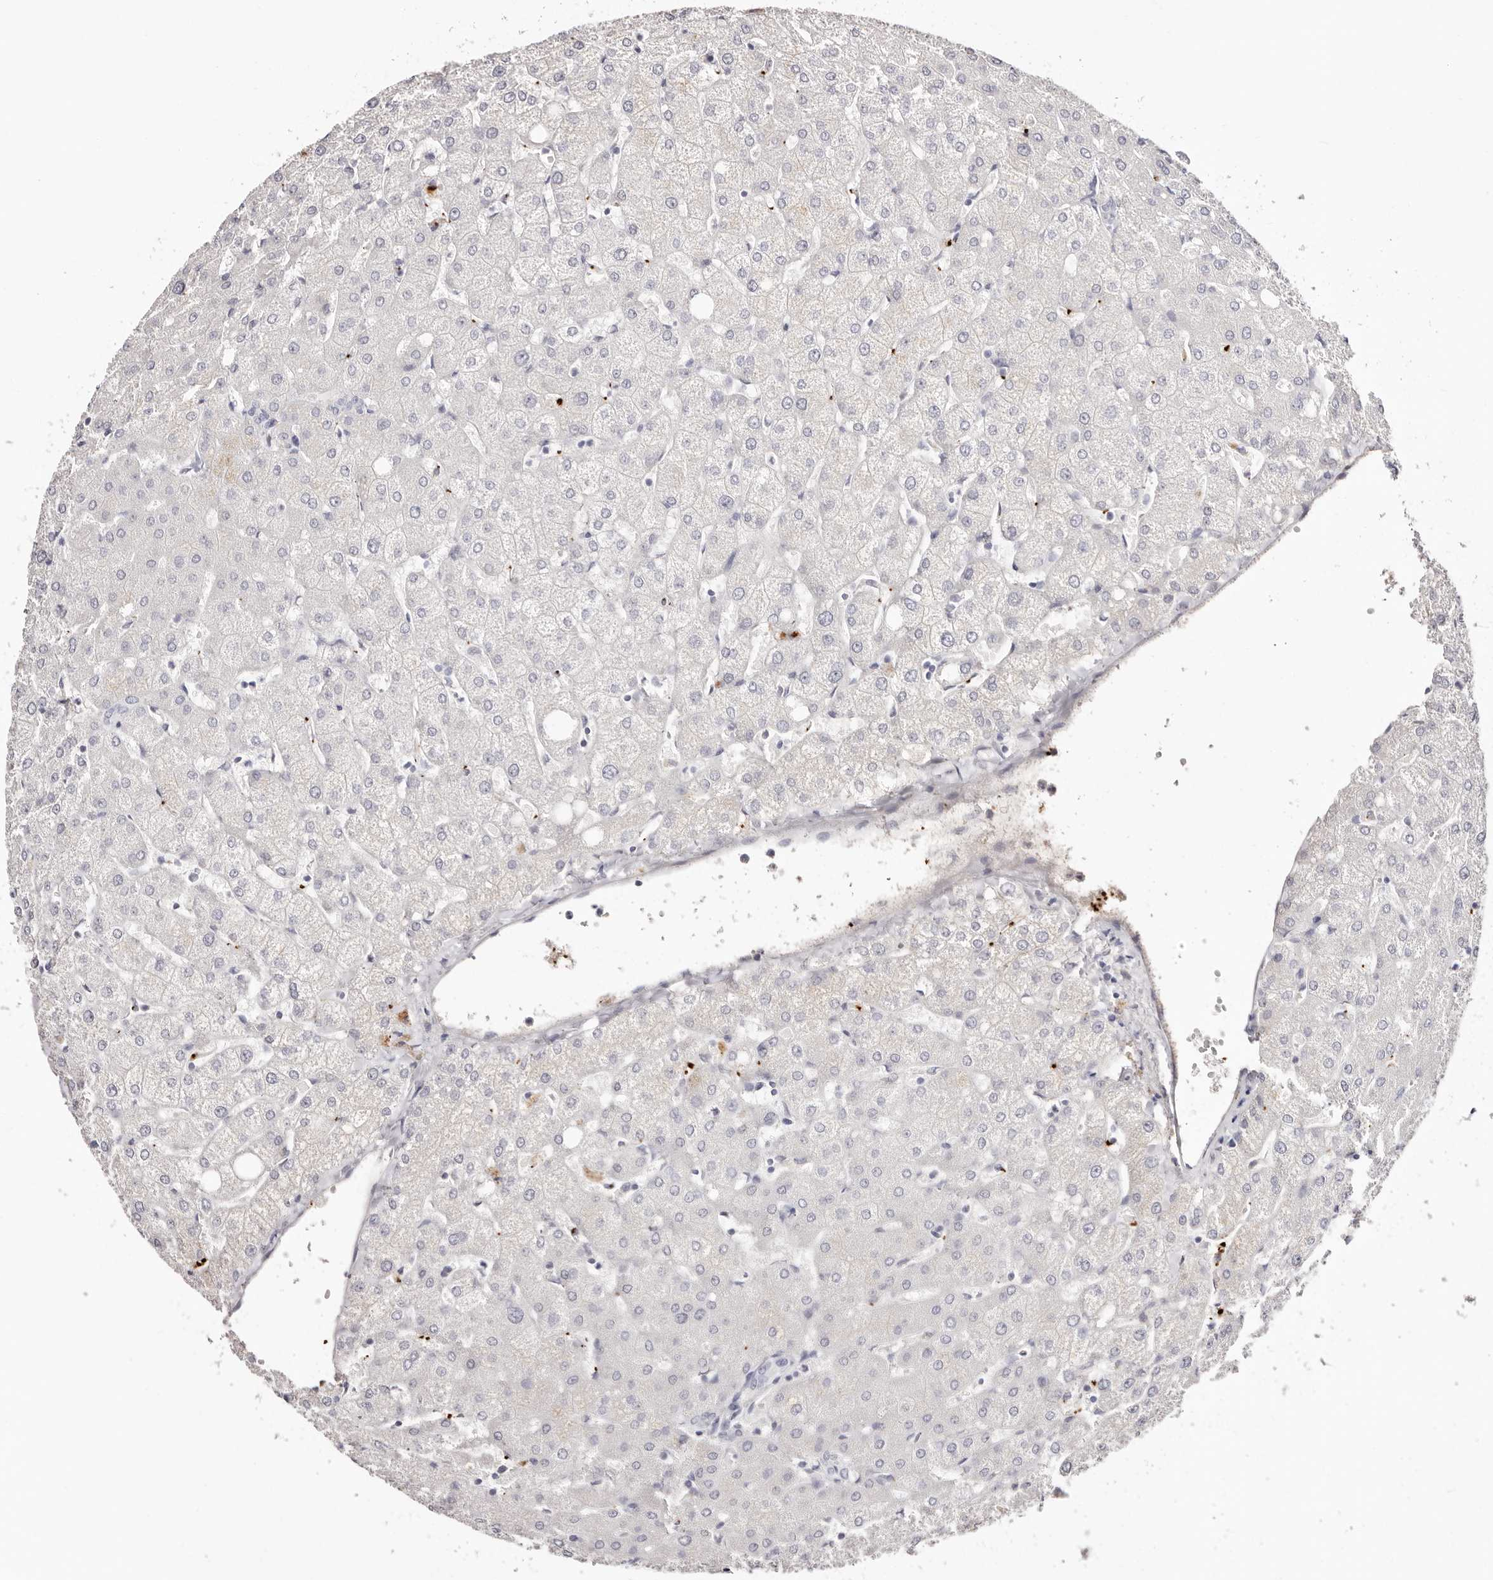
{"staining": {"intensity": "negative", "quantity": "none", "location": "none"}, "tissue": "liver", "cell_type": "Cholangiocytes", "image_type": "normal", "snomed": [{"axis": "morphology", "description": "Normal tissue, NOS"}, {"axis": "topography", "description": "Liver"}], "caption": "An IHC image of normal liver is shown. There is no staining in cholangiocytes of liver.", "gene": "PF4", "patient": {"sex": "female", "age": 54}}